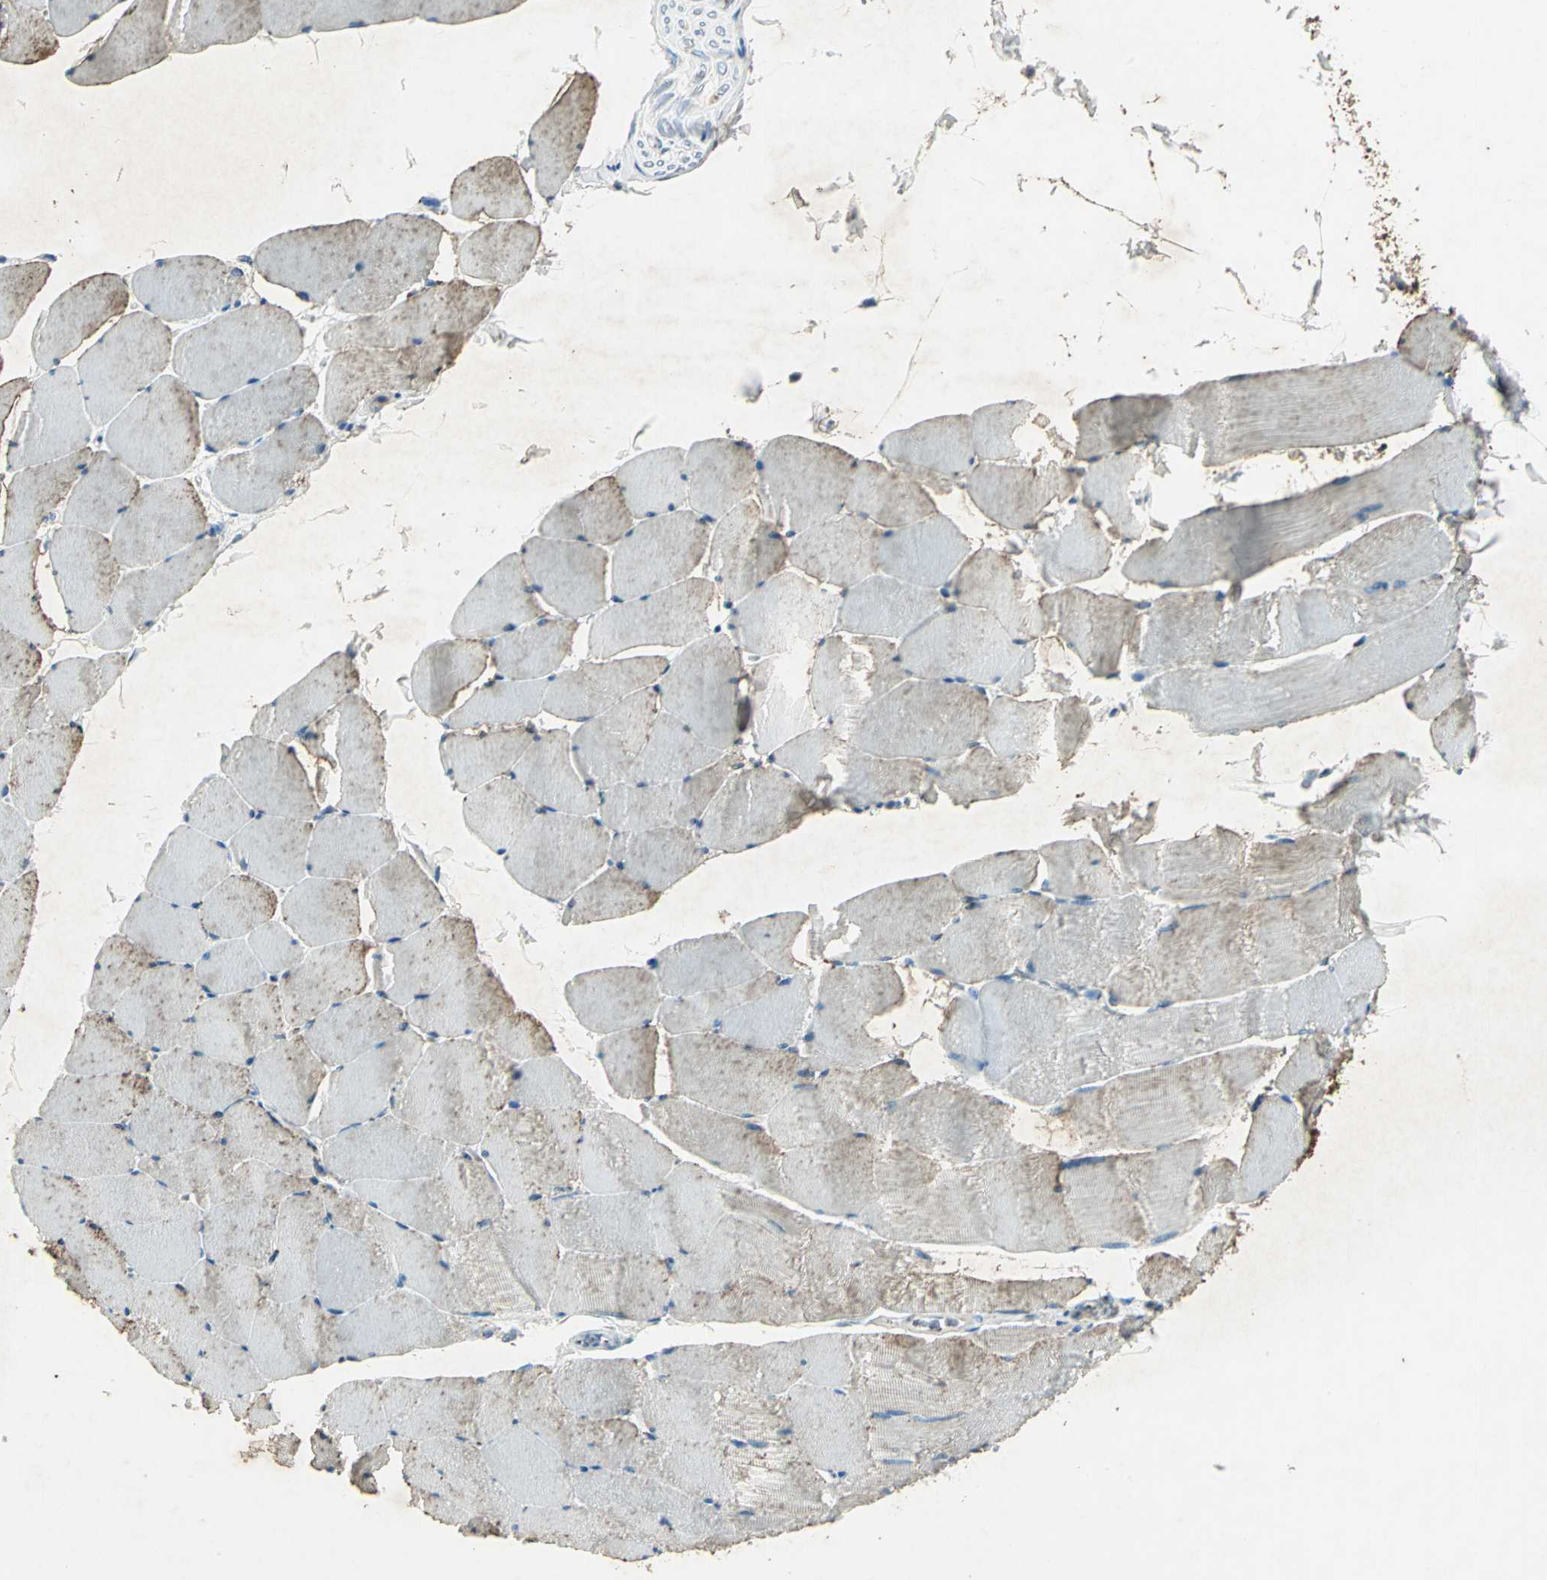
{"staining": {"intensity": "weak", "quantity": "<25%", "location": "cytoplasmic/membranous"}, "tissue": "skeletal muscle", "cell_type": "Myocytes", "image_type": "normal", "snomed": [{"axis": "morphology", "description": "Normal tissue, NOS"}, {"axis": "topography", "description": "Skeletal muscle"}], "caption": "DAB immunohistochemical staining of unremarkable human skeletal muscle reveals no significant positivity in myocytes.", "gene": "CAMK2B", "patient": {"sex": "male", "age": 62}}